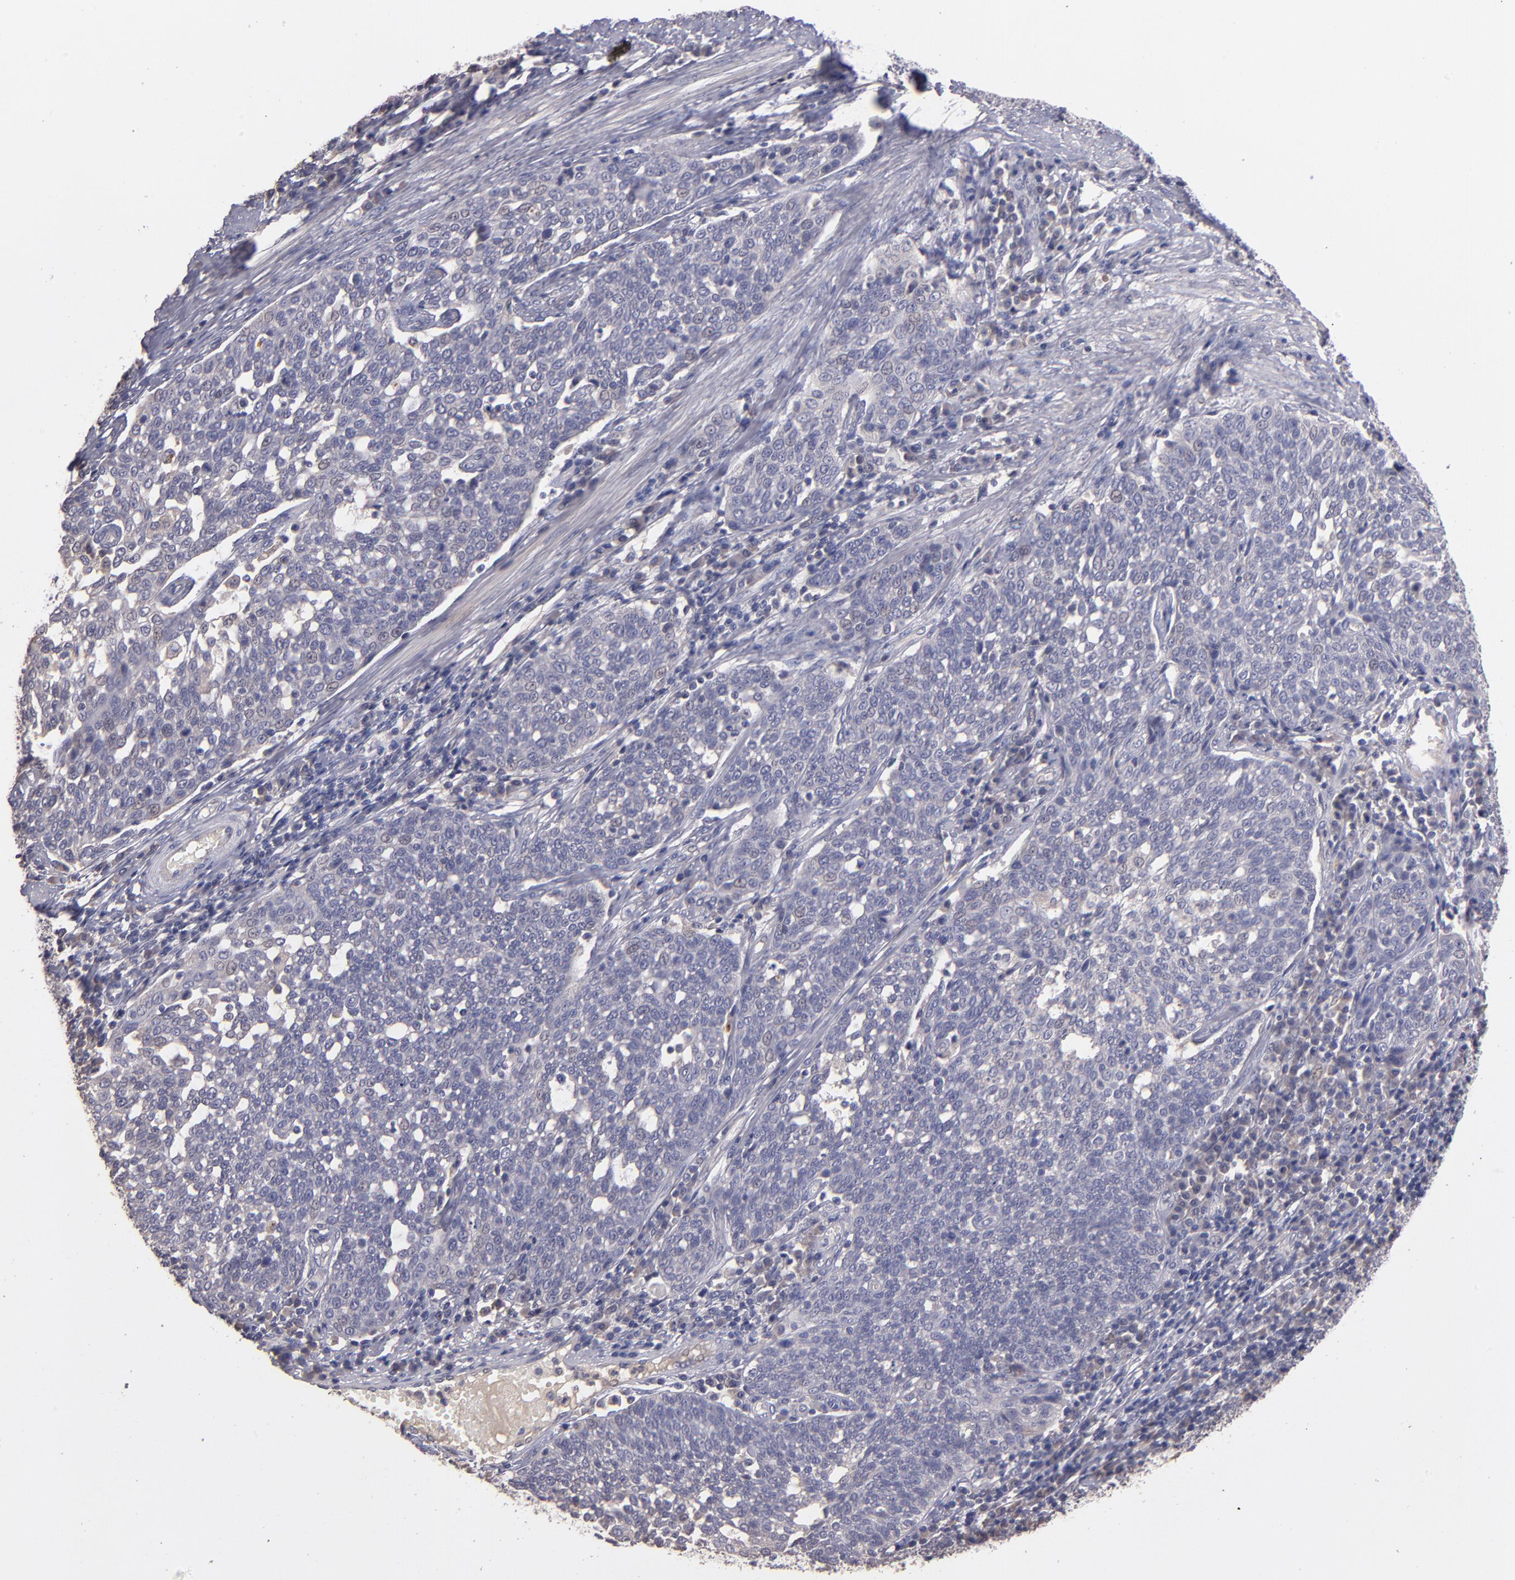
{"staining": {"intensity": "negative", "quantity": "none", "location": "none"}, "tissue": "cervical cancer", "cell_type": "Tumor cells", "image_type": "cancer", "snomed": [{"axis": "morphology", "description": "Squamous cell carcinoma, NOS"}, {"axis": "topography", "description": "Cervix"}], "caption": "Image shows no significant protein staining in tumor cells of cervical squamous cell carcinoma.", "gene": "GNAZ", "patient": {"sex": "female", "age": 34}}